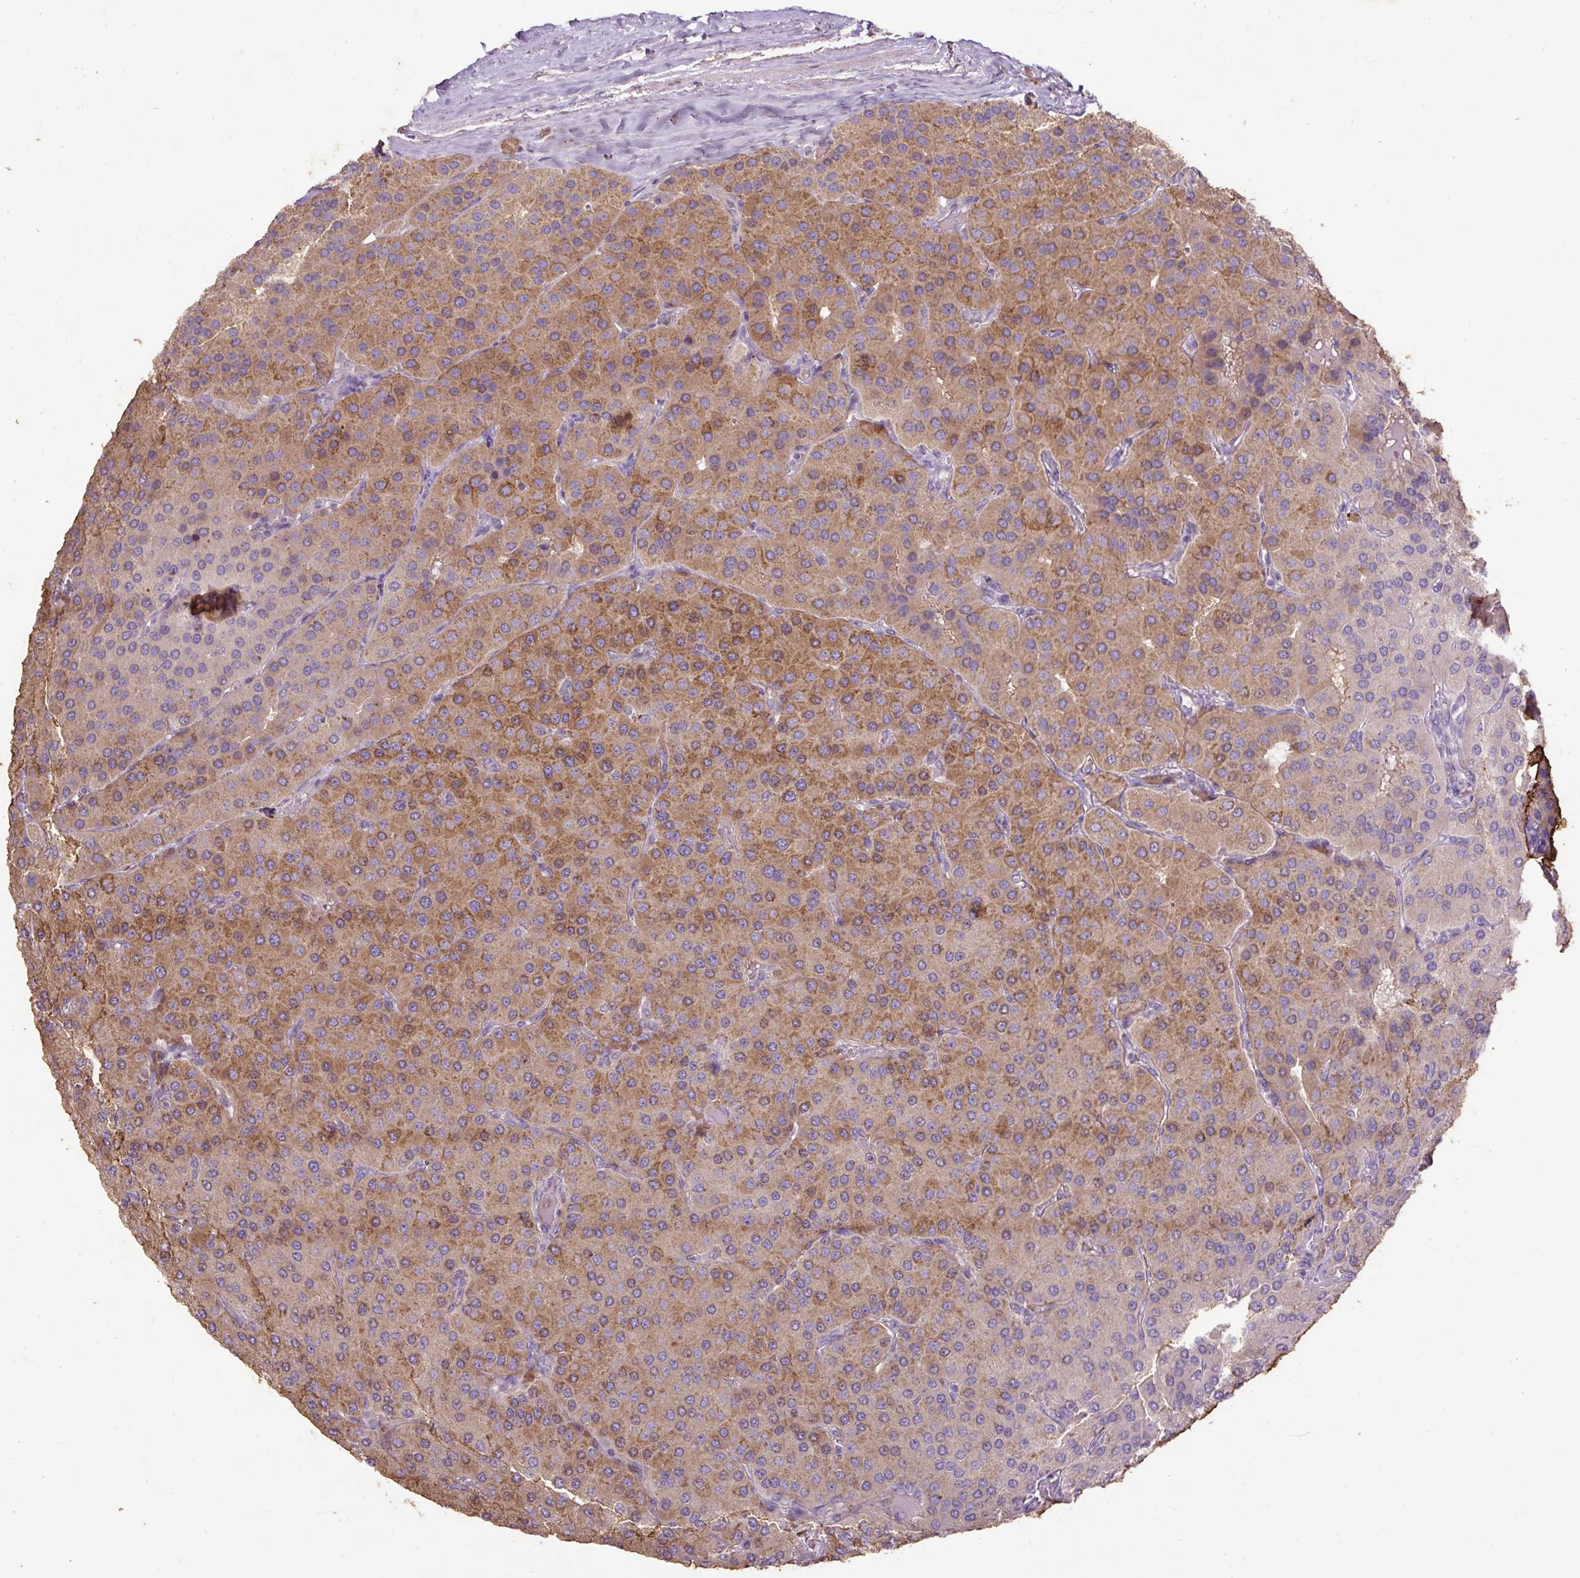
{"staining": {"intensity": "moderate", "quantity": ">75%", "location": "cytoplasmic/membranous"}, "tissue": "parathyroid gland", "cell_type": "Glandular cells", "image_type": "normal", "snomed": [{"axis": "morphology", "description": "Normal tissue, NOS"}, {"axis": "morphology", "description": "Adenoma, NOS"}, {"axis": "topography", "description": "Parathyroid gland"}], "caption": "Protein expression analysis of normal human parathyroid gland reveals moderate cytoplasmic/membranous staining in approximately >75% of glandular cells. (DAB (3,3'-diaminobenzidine) IHC, brown staining for protein, blue staining for nuclei).", "gene": "LRTM2", "patient": {"sex": "female", "age": 86}}